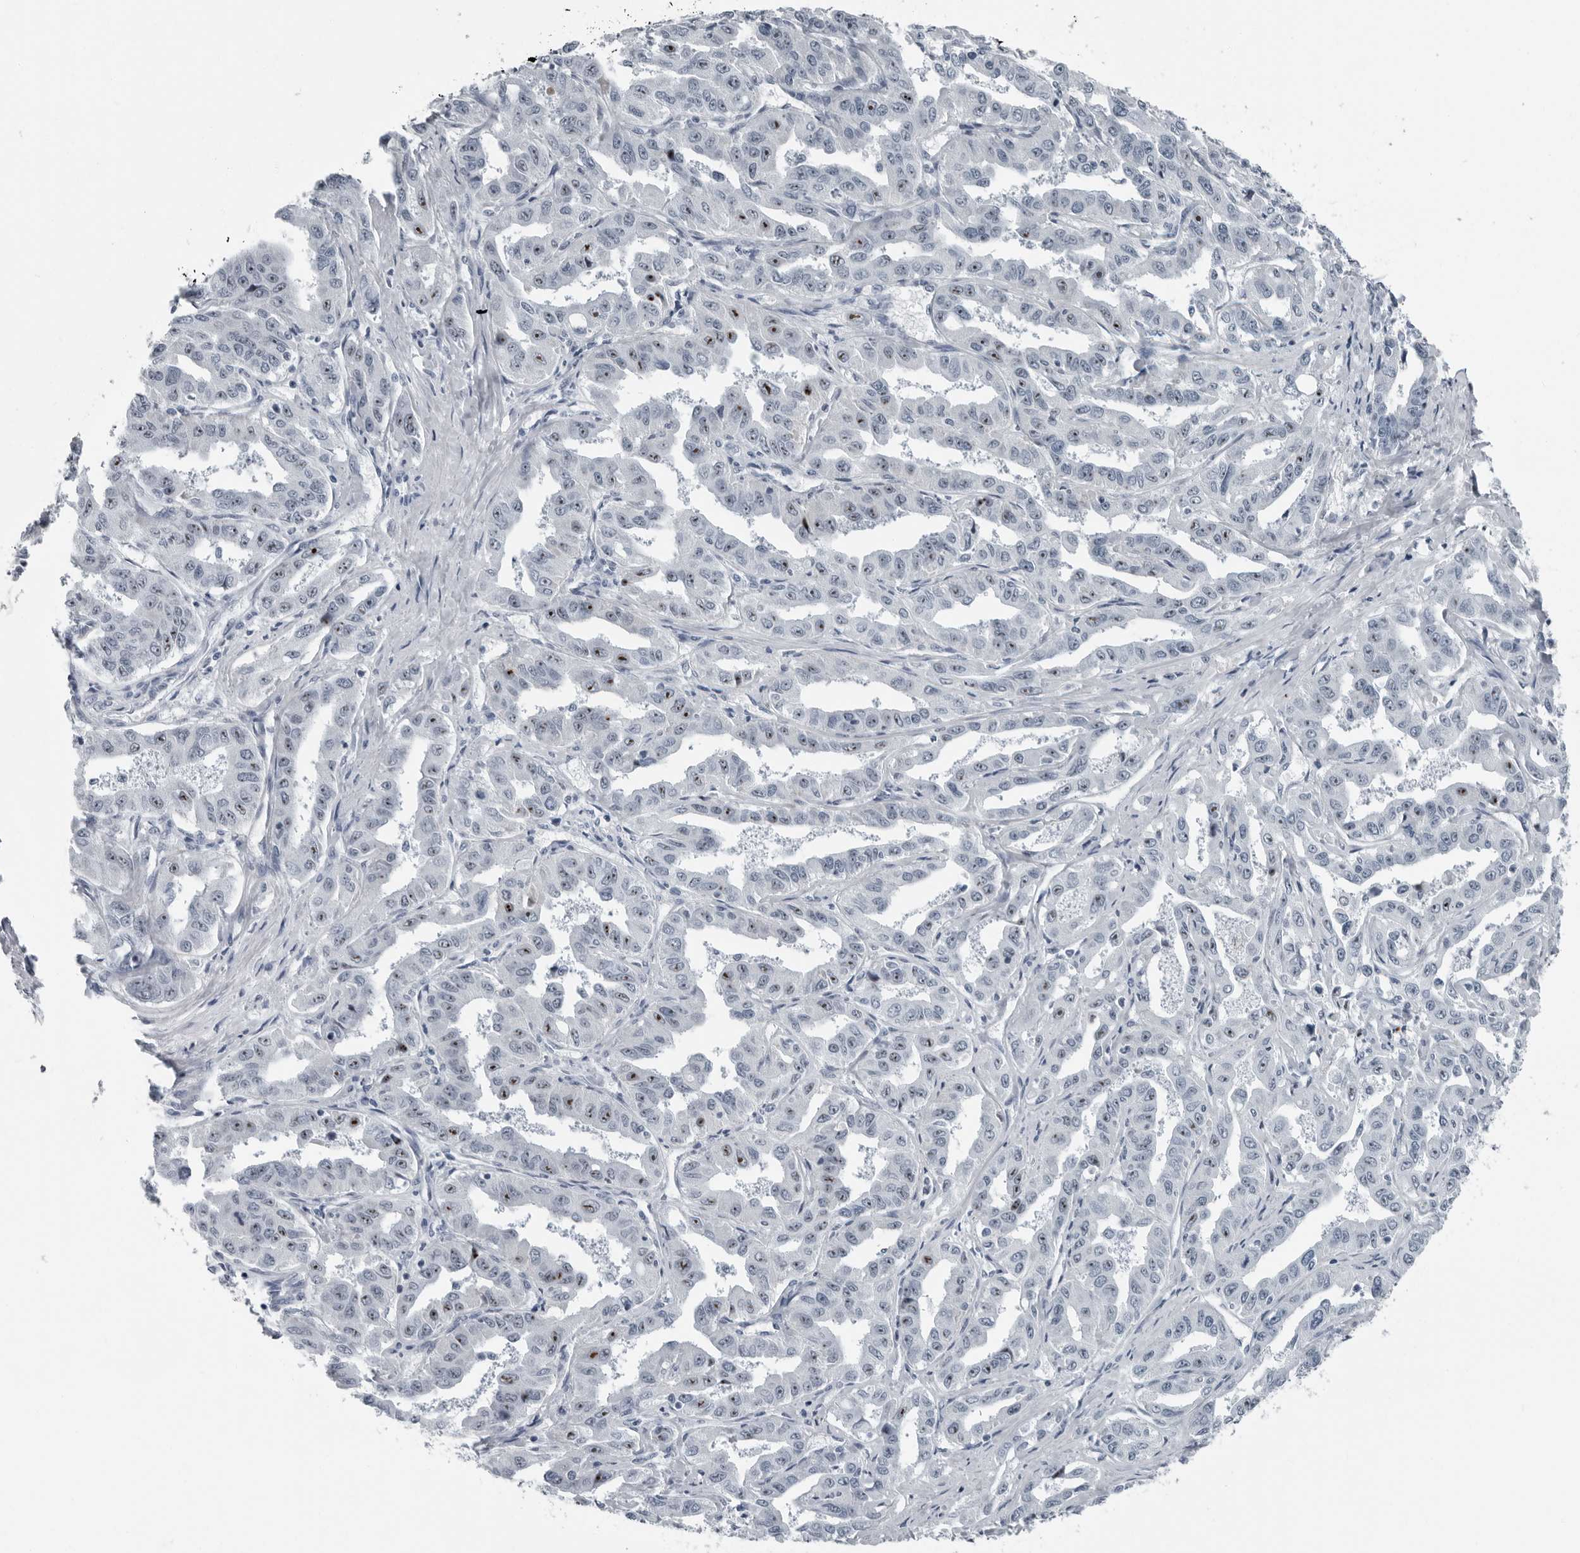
{"staining": {"intensity": "moderate", "quantity": "25%-75%", "location": "nuclear"}, "tissue": "liver cancer", "cell_type": "Tumor cells", "image_type": "cancer", "snomed": [{"axis": "morphology", "description": "Cholangiocarcinoma"}, {"axis": "topography", "description": "Liver"}], "caption": "Human cholangiocarcinoma (liver) stained with a brown dye displays moderate nuclear positive expression in about 25%-75% of tumor cells.", "gene": "PDCD11", "patient": {"sex": "male", "age": 59}}